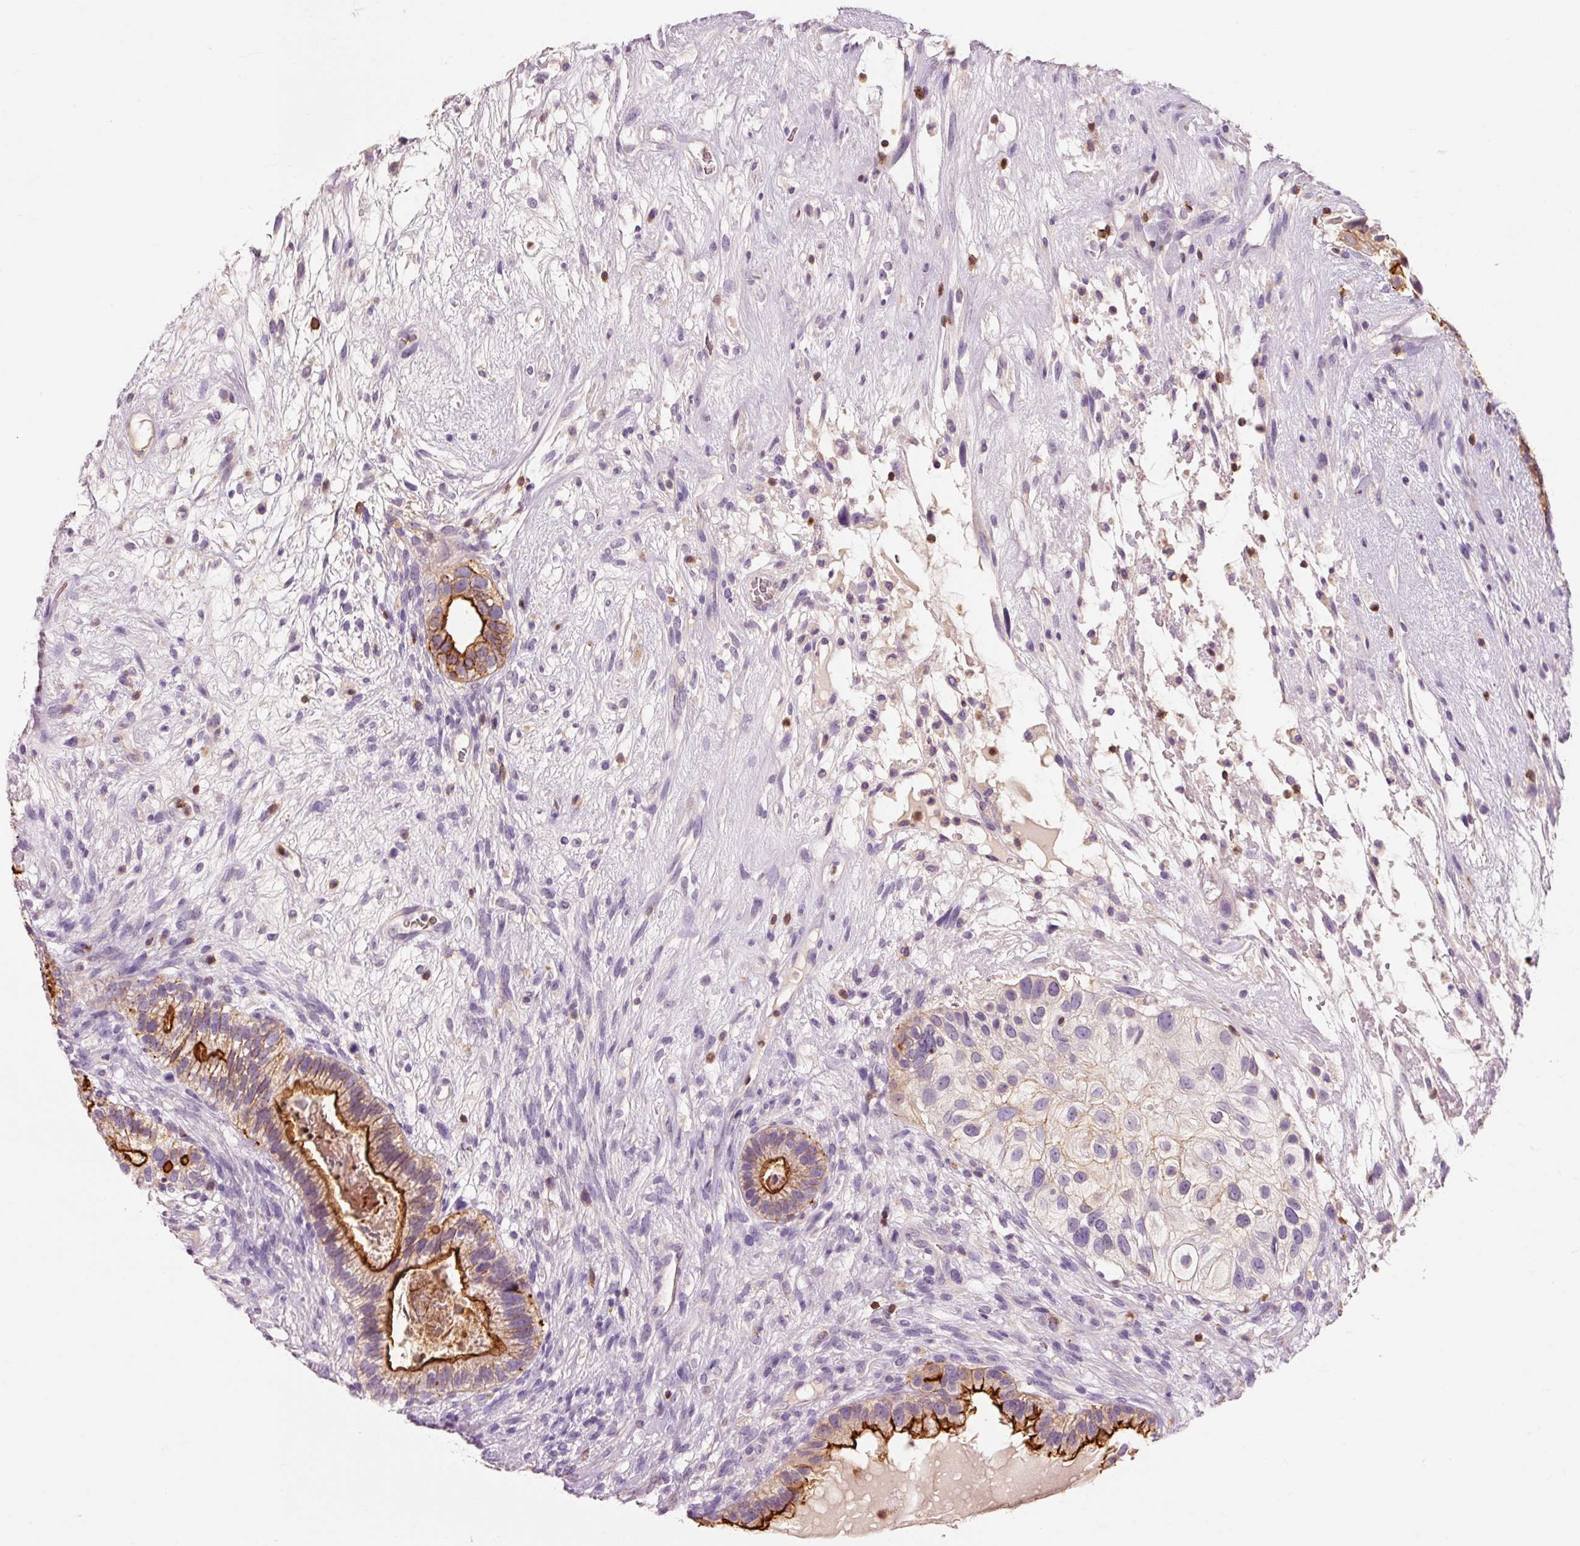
{"staining": {"intensity": "strong", "quantity": "25%-75%", "location": "cytoplasmic/membranous"}, "tissue": "testis cancer", "cell_type": "Tumor cells", "image_type": "cancer", "snomed": [{"axis": "morphology", "description": "Seminoma, NOS"}, {"axis": "morphology", "description": "Carcinoma, Embryonal, NOS"}, {"axis": "topography", "description": "Testis"}], "caption": "Testis cancer (embryonal carcinoma) stained with immunohistochemistry (IHC) reveals strong cytoplasmic/membranous positivity in about 25%-75% of tumor cells.", "gene": "OR8K1", "patient": {"sex": "male", "age": 41}}